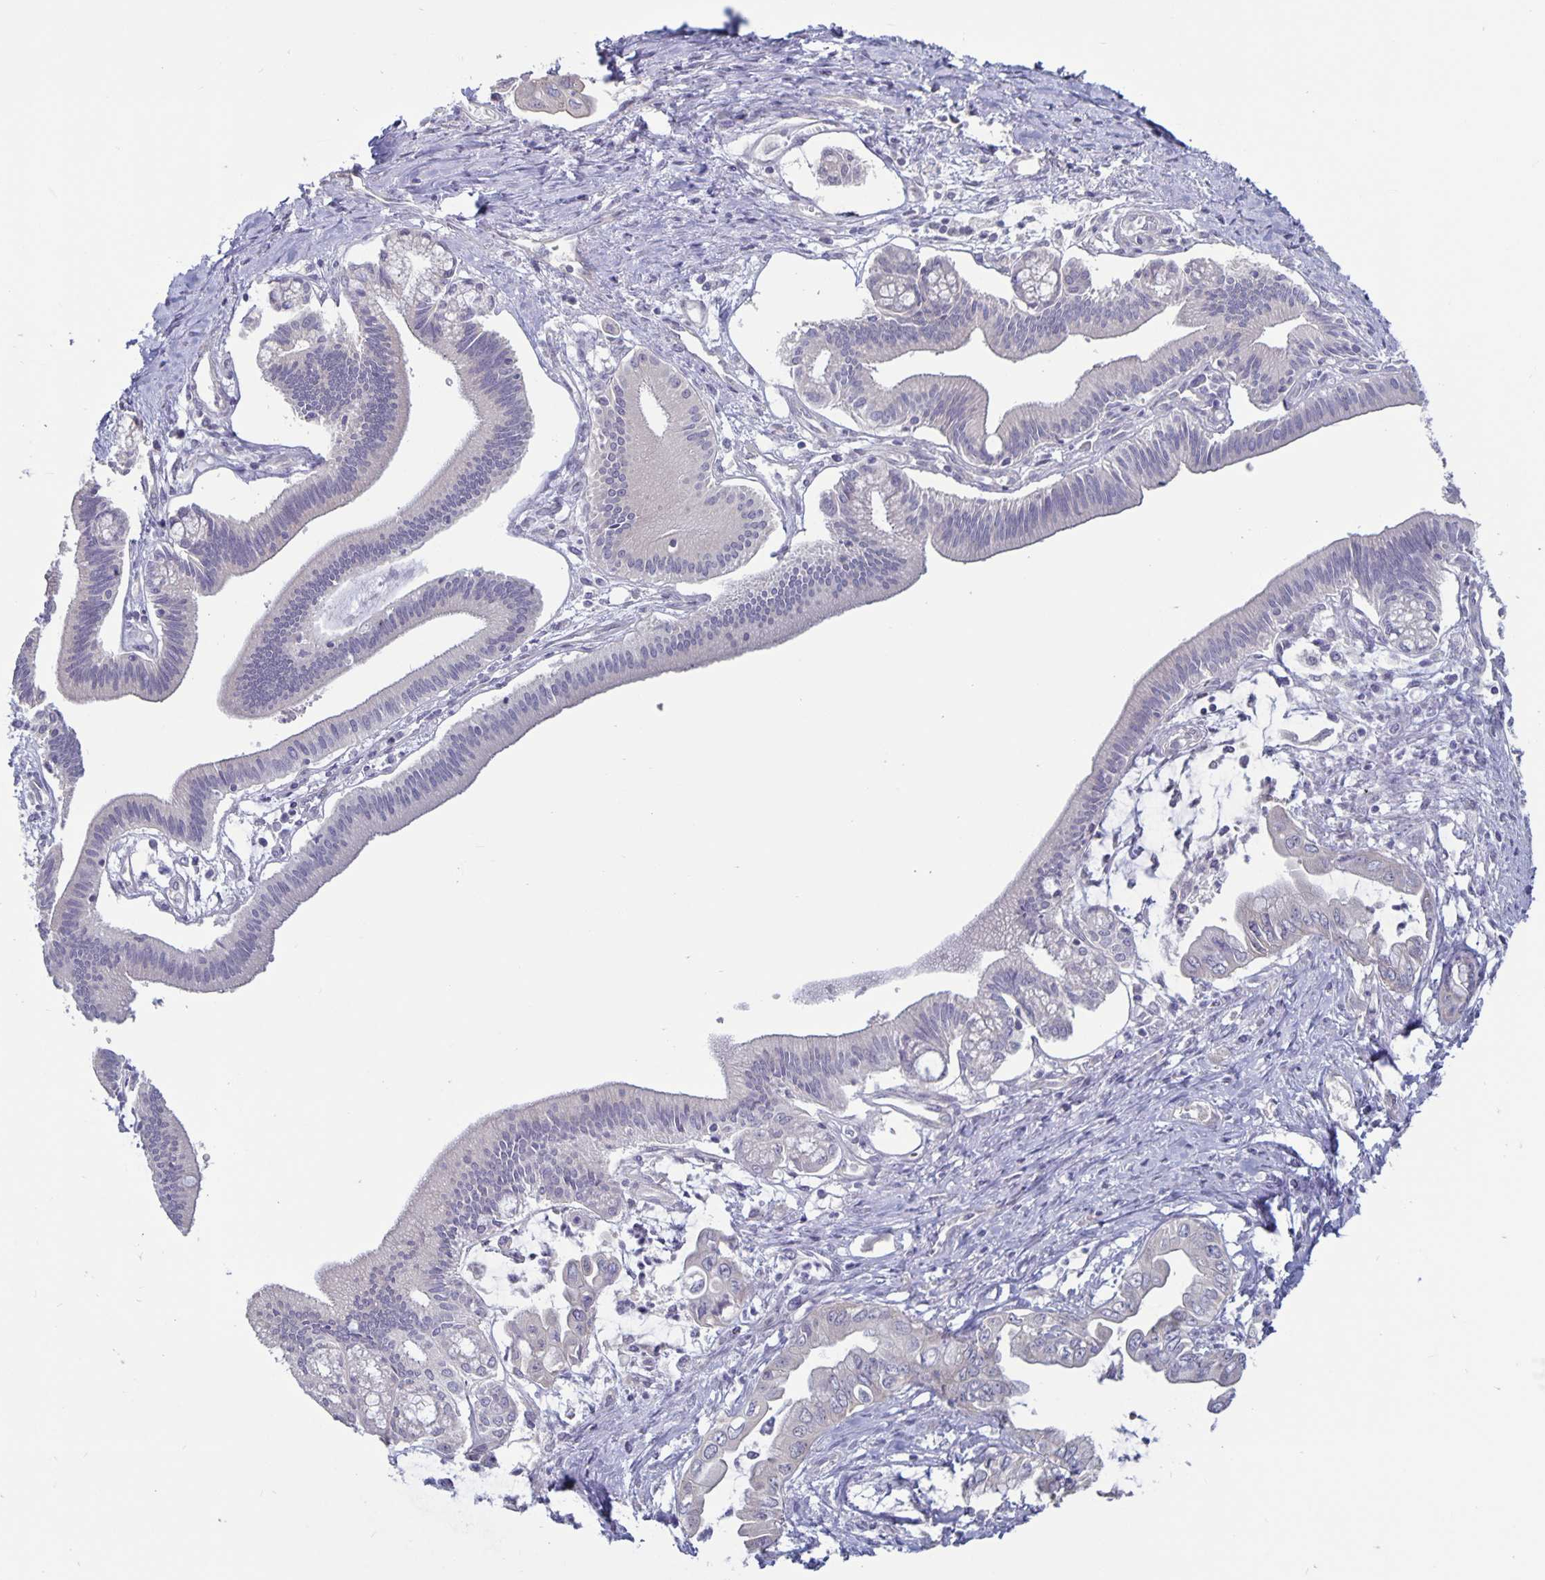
{"staining": {"intensity": "negative", "quantity": "none", "location": "none"}, "tissue": "pancreatic cancer", "cell_type": "Tumor cells", "image_type": "cancer", "snomed": [{"axis": "morphology", "description": "Adenocarcinoma, NOS"}, {"axis": "topography", "description": "Pancreas"}], "caption": "Immunohistochemistry (IHC) of pancreatic cancer (adenocarcinoma) reveals no positivity in tumor cells.", "gene": "PLCB3", "patient": {"sex": "male", "age": 61}}